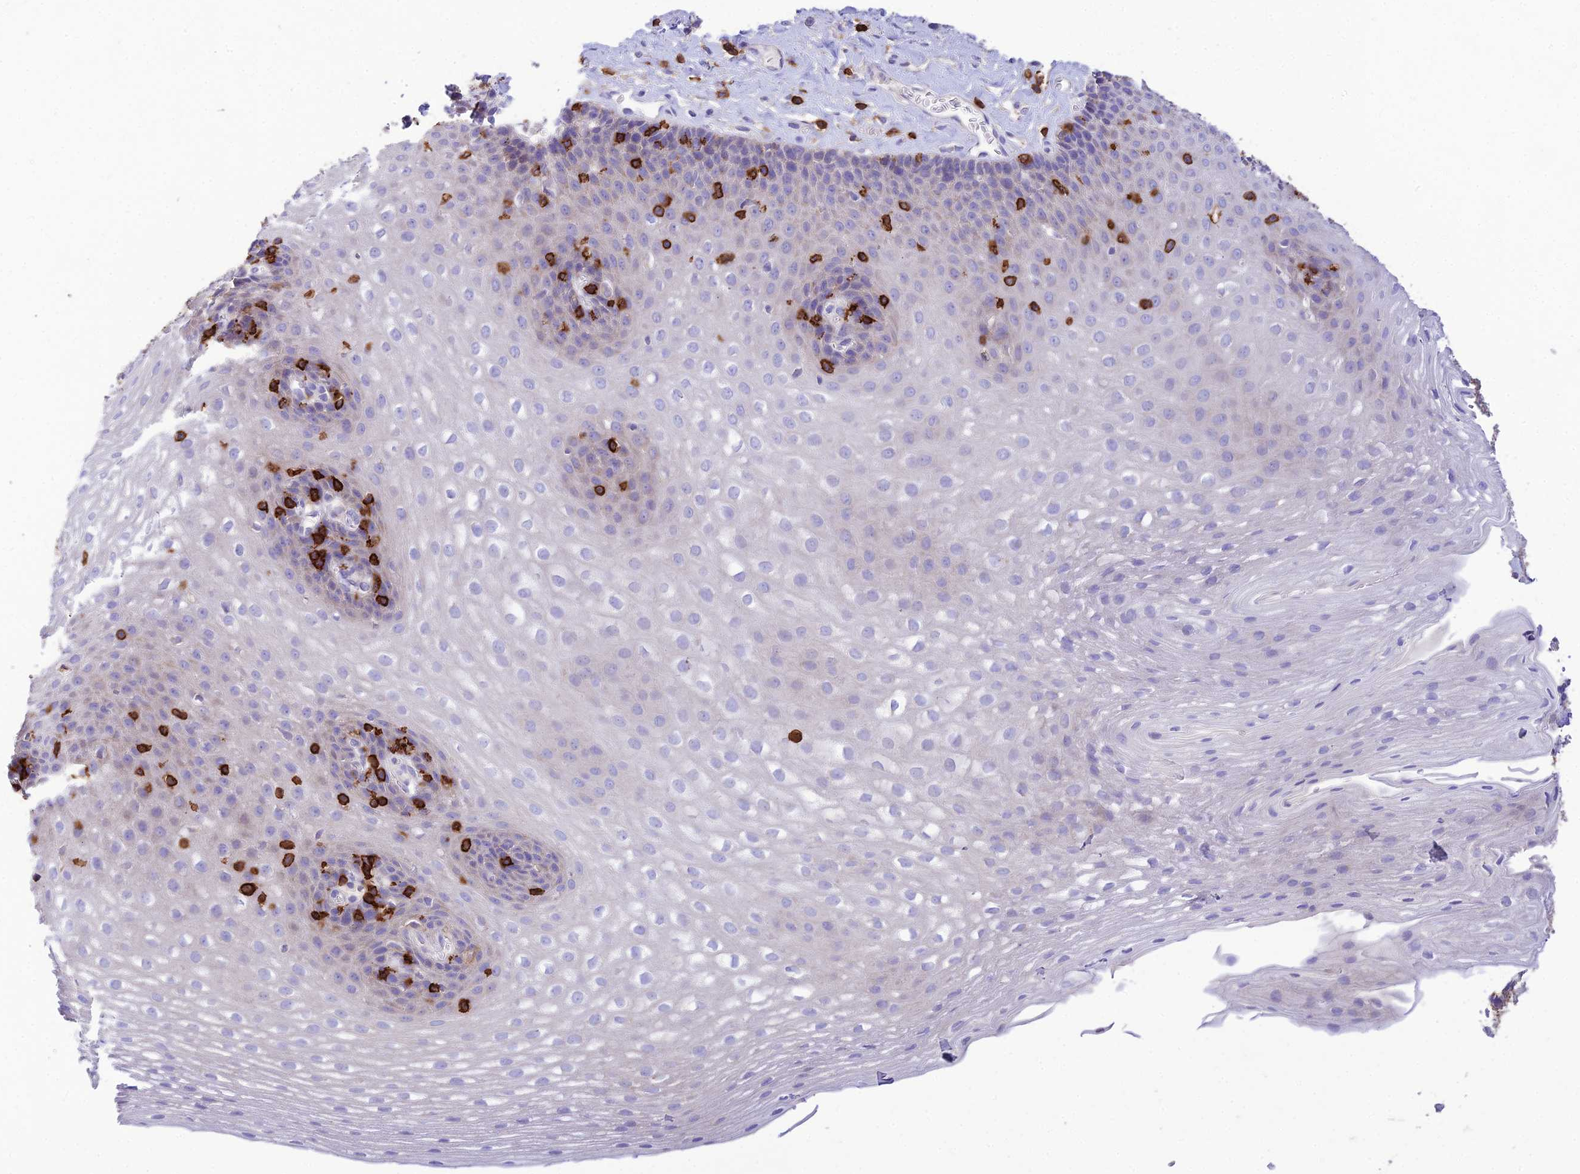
{"staining": {"intensity": "negative", "quantity": "none", "location": "none"}, "tissue": "esophagus", "cell_type": "Squamous epithelial cells", "image_type": "normal", "snomed": [{"axis": "morphology", "description": "Normal tissue, NOS"}, {"axis": "topography", "description": "Esophagus"}], "caption": "Immunohistochemistry (IHC) image of unremarkable esophagus stained for a protein (brown), which demonstrates no staining in squamous epithelial cells.", "gene": "PTPRCAP", "patient": {"sex": "female", "age": 66}}